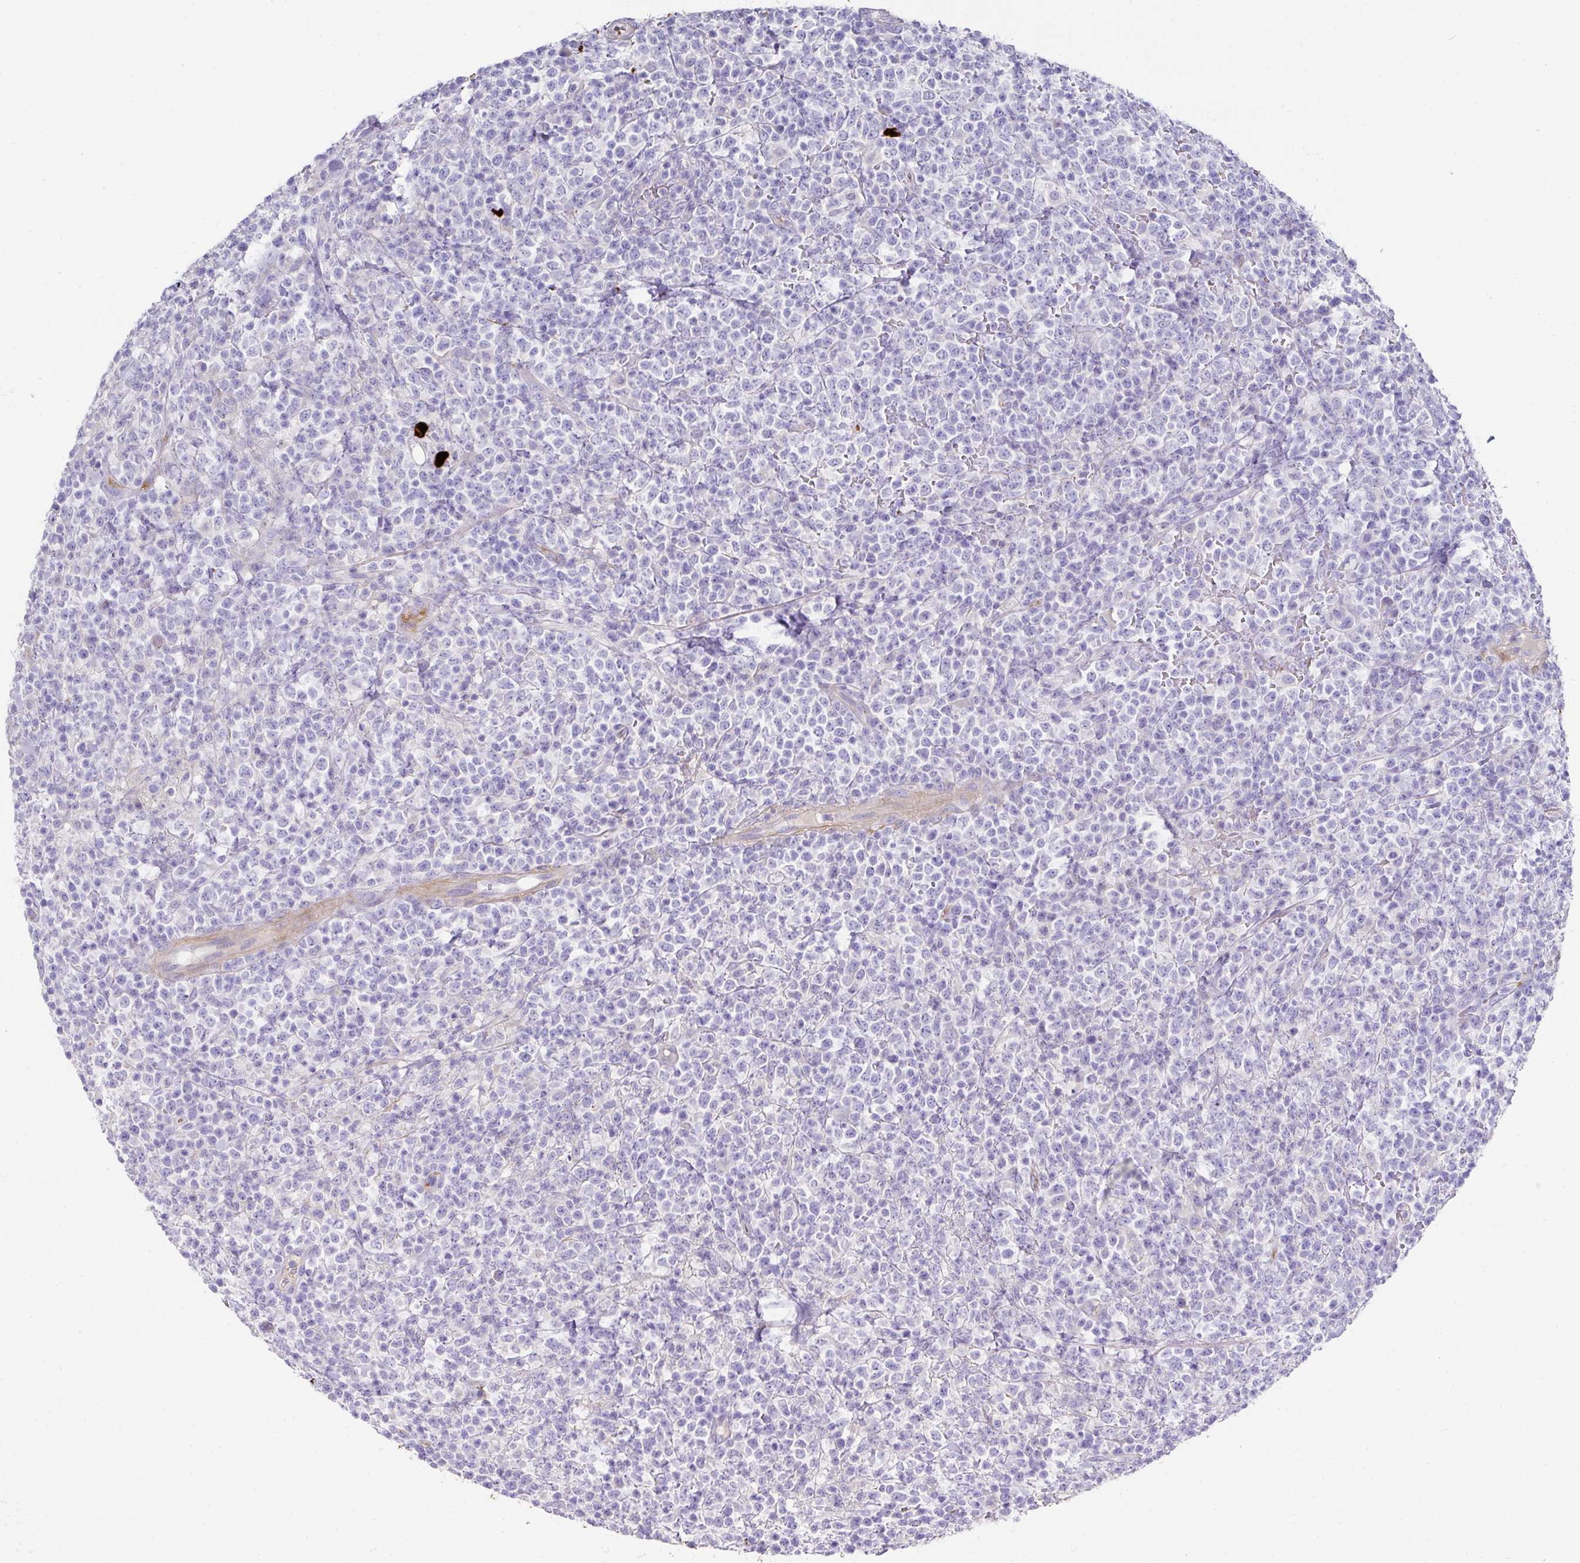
{"staining": {"intensity": "negative", "quantity": "none", "location": "none"}, "tissue": "lymphoma", "cell_type": "Tumor cells", "image_type": "cancer", "snomed": [{"axis": "morphology", "description": "Malignant lymphoma, non-Hodgkin's type, High grade"}, {"axis": "topography", "description": "Colon"}], "caption": "There is no significant positivity in tumor cells of malignant lymphoma, non-Hodgkin's type (high-grade). The staining is performed using DAB (3,3'-diaminobenzidine) brown chromogen with nuclei counter-stained in using hematoxylin.", "gene": "TARM1", "patient": {"sex": "female", "age": 53}}